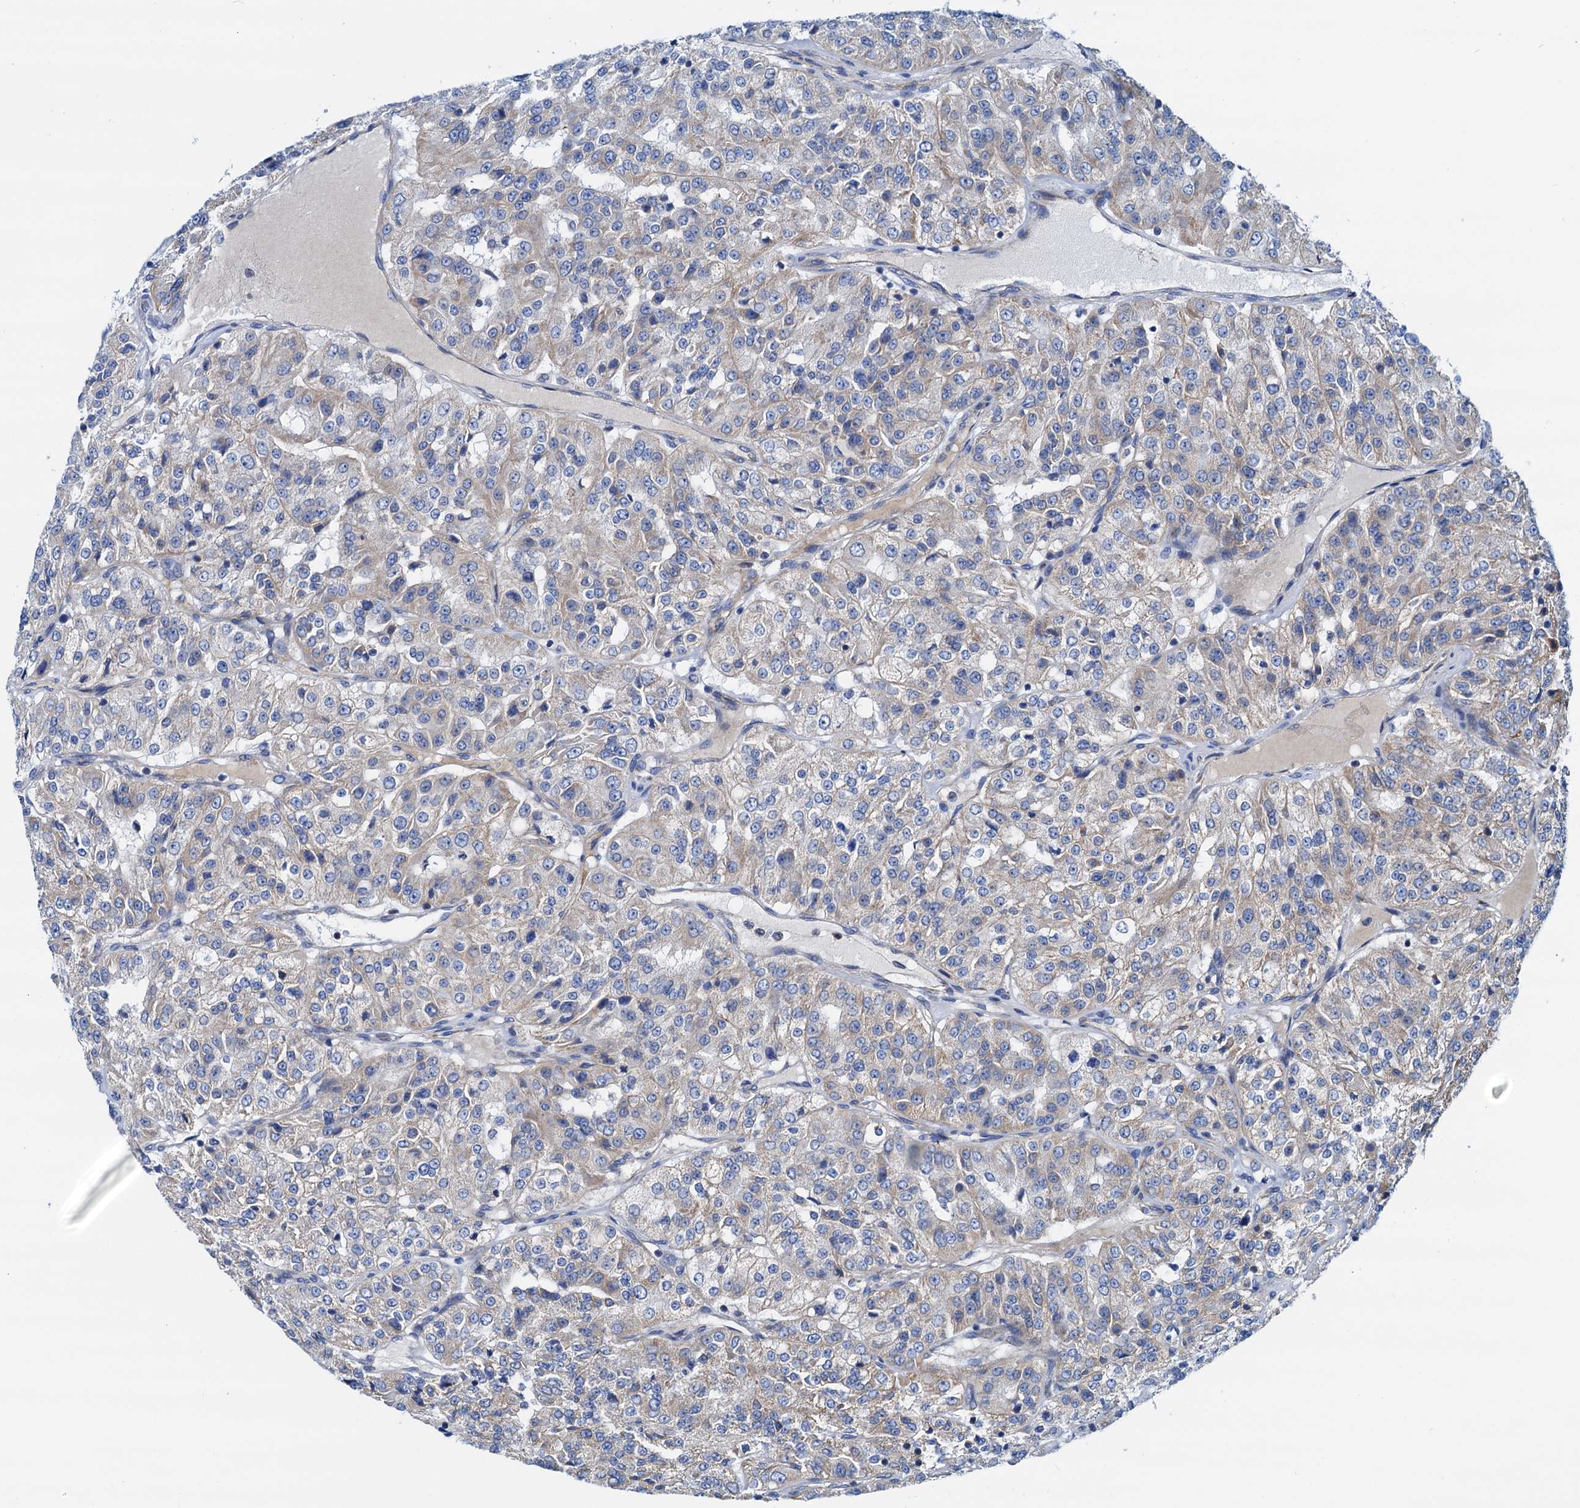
{"staining": {"intensity": "weak", "quantity": "<25%", "location": "cytoplasmic/membranous"}, "tissue": "renal cancer", "cell_type": "Tumor cells", "image_type": "cancer", "snomed": [{"axis": "morphology", "description": "Adenocarcinoma, NOS"}, {"axis": "topography", "description": "Kidney"}], "caption": "IHC micrograph of human renal adenocarcinoma stained for a protein (brown), which displays no positivity in tumor cells. (DAB (3,3'-diaminobenzidine) IHC visualized using brightfield microscopy, high magnification).", "gene": "RASSF9", "patient": {"sex": "female", "age": 63}}